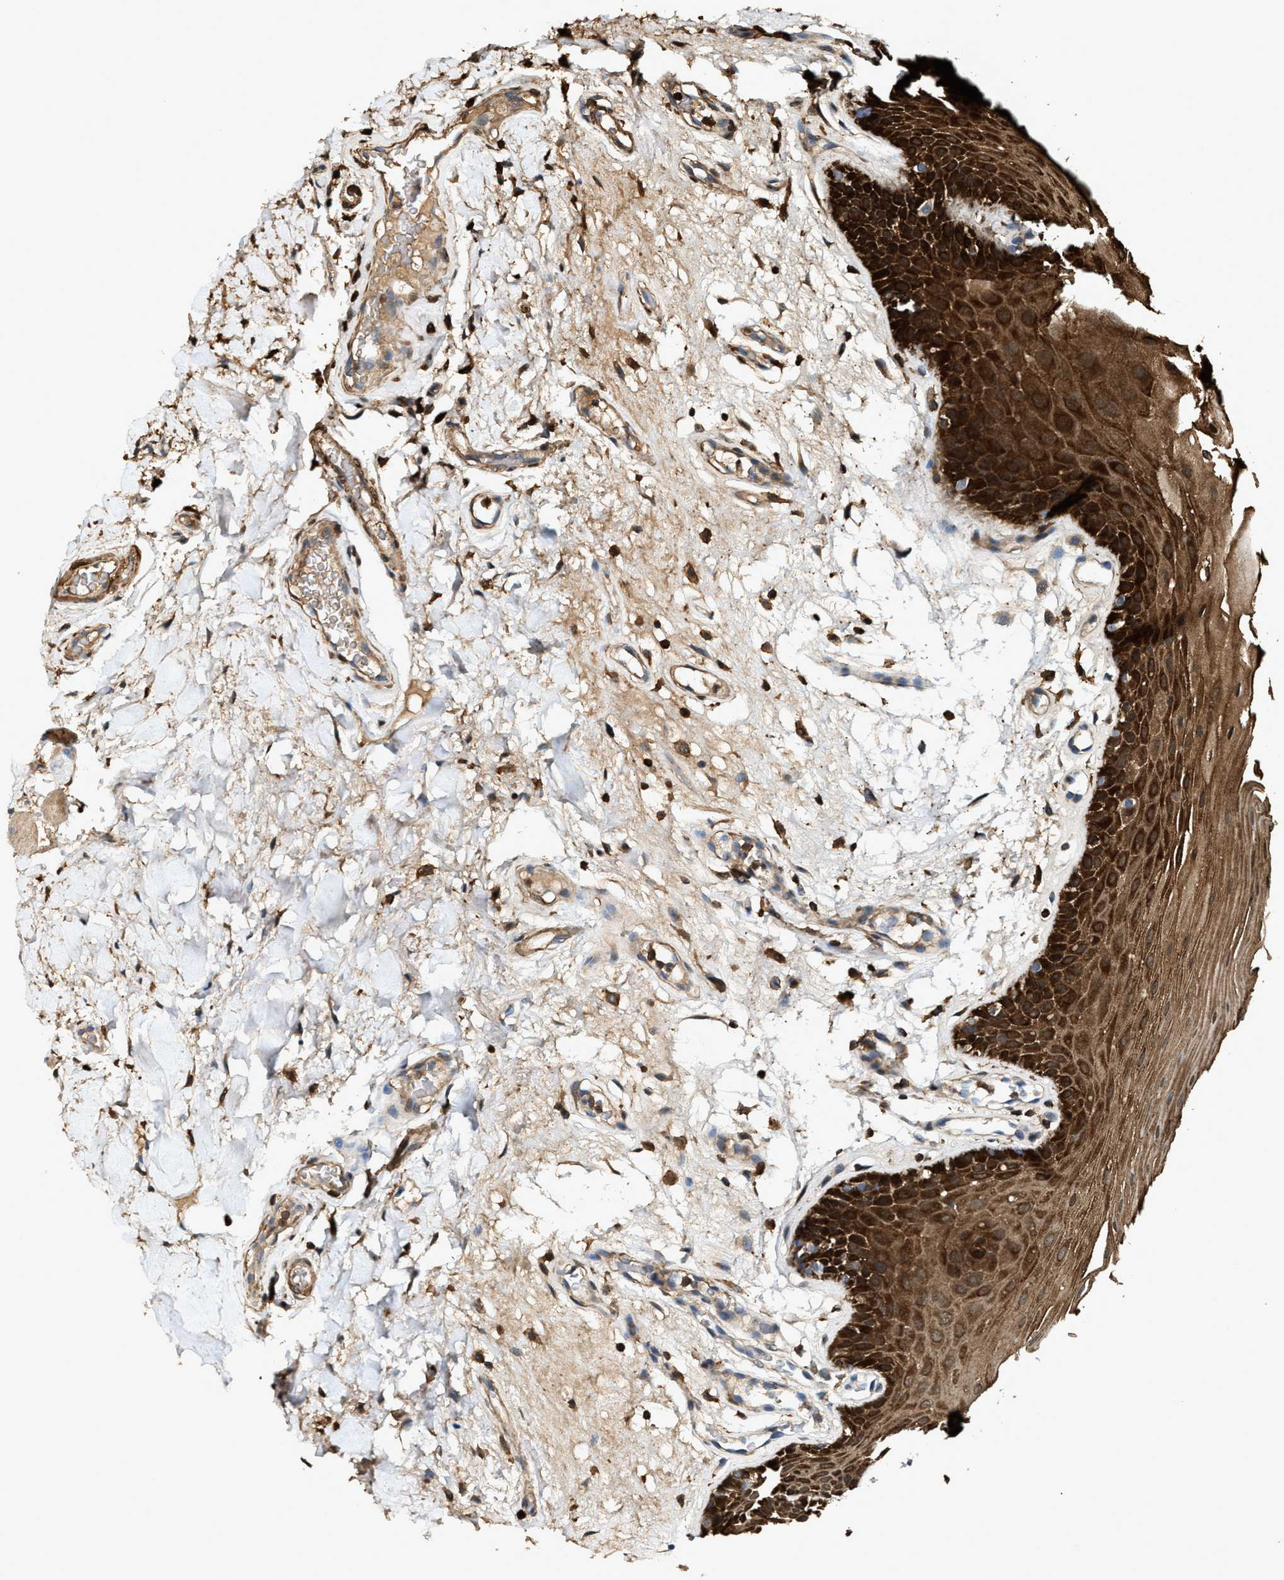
{"staining": {"intensity": "strong", "quantity": ">75%", "location": "cytoplasmic/membranous"}, "tissue": "oral mucosa", "cell_type": "Squamous epithelial cells", "image_type": "normal", "snomed": [{"axis": "morphology", "description": "Normal tissue, NOS"}, {"axis": "morphology", "description": "Squamous cell carcinoma, NOS"}, {"axis": "topography", "description": "Oral tissue"}, {"axis": "topography", "description": "Head-Neck"}], "caption": "Strong cytoplasmic/membranous expression is present in about >75% of squamous epithelial cells in normal oral mucosa.", "gene": "SERPINB5", "patient": {"sex": "male", "age": 71}}